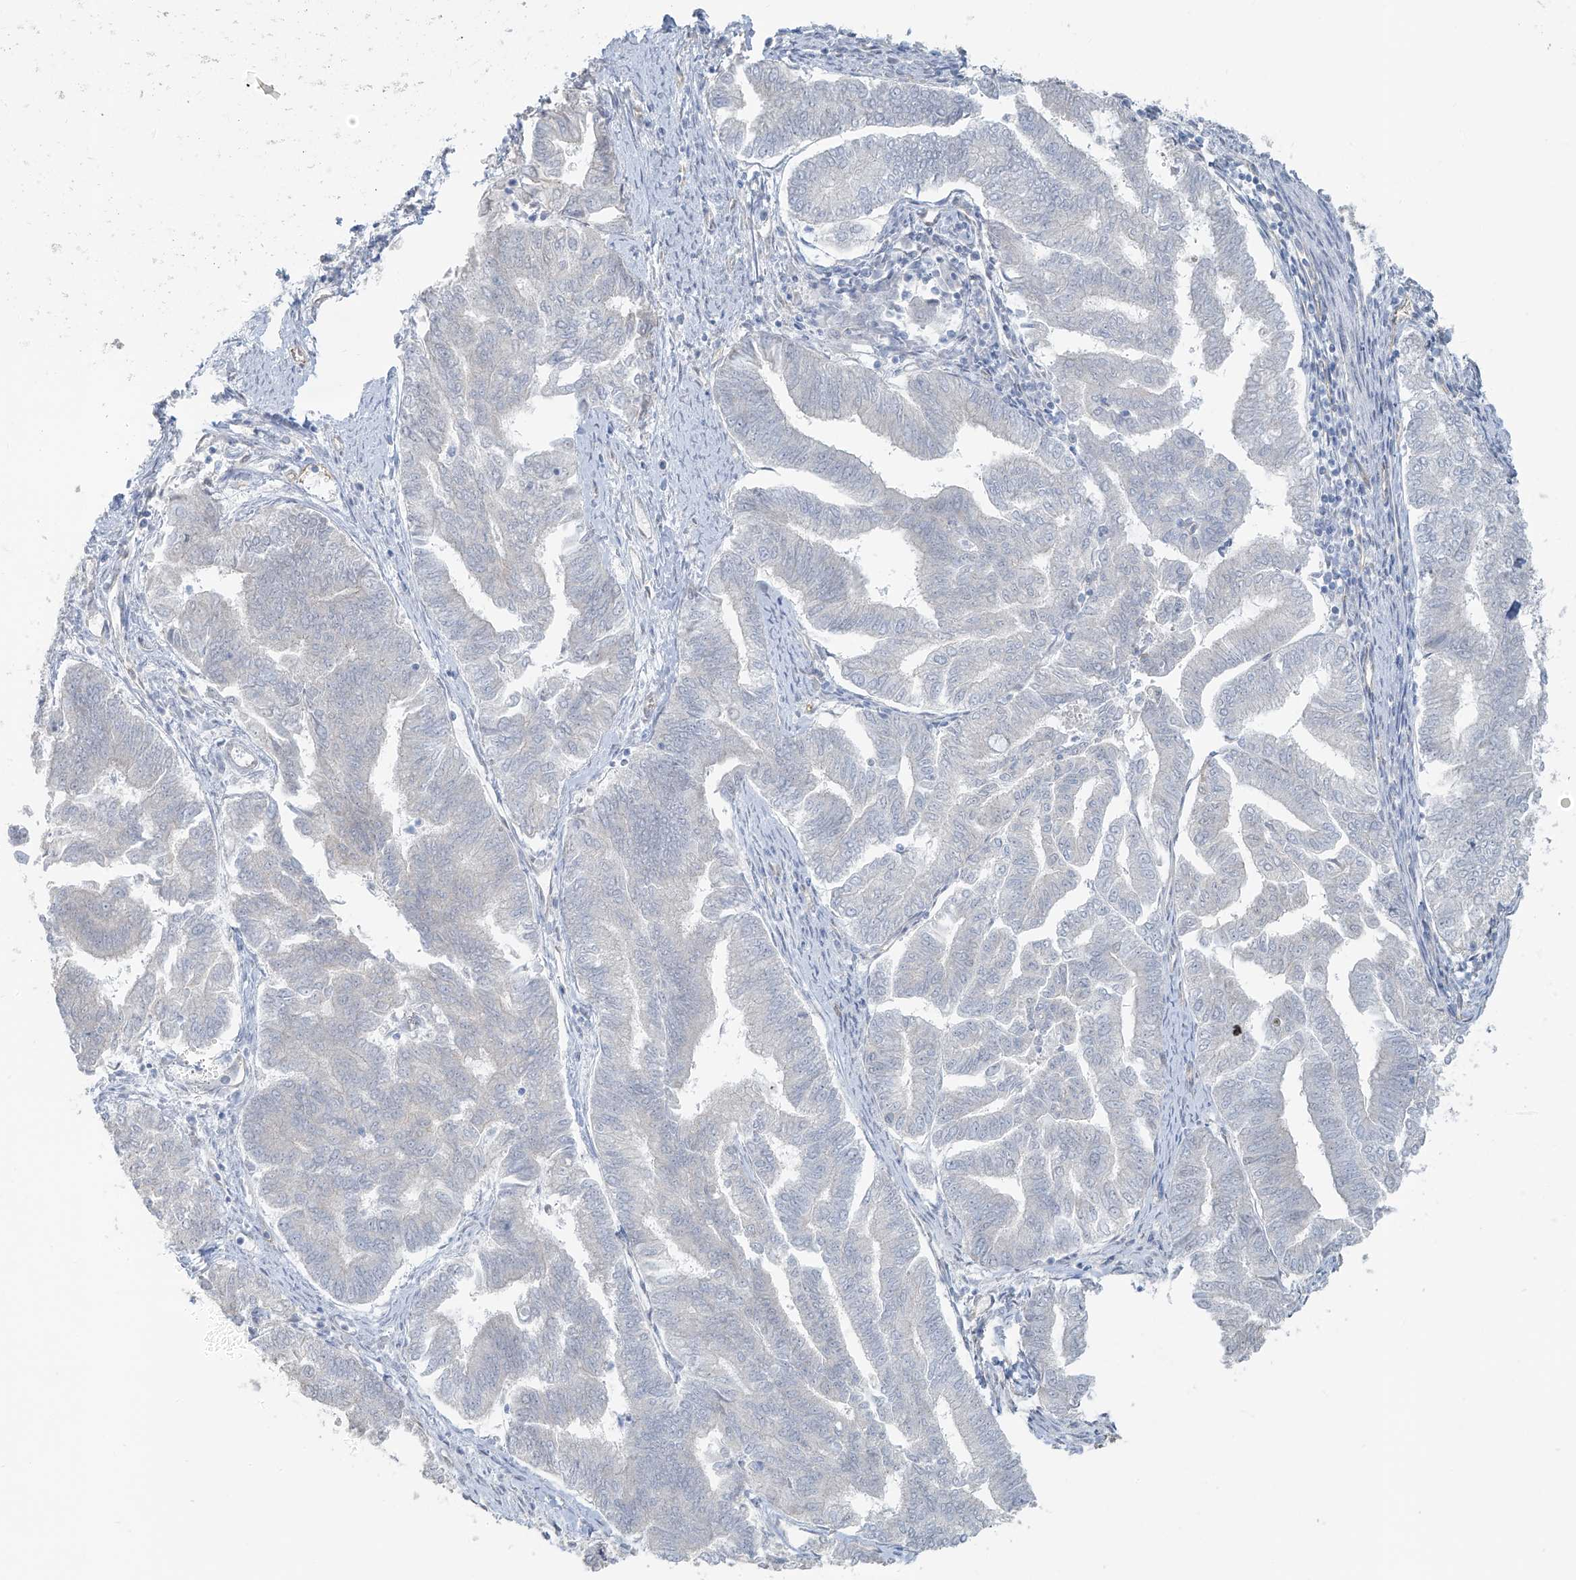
{"staining": {"intensity": "negative", "quantity": "none", "location": "none"}, "tissue": "endometrial cancer", "cell_type": "Tumor cells", "image_type": "cancer", "snomed": [{"axis": "morphology", "description": "Adenocarcinoma, NOS"}, {"axis": "topography", "description": "Endometrium"}], "caption": "Immunohistochemical staining of endometrial cancer reveals no significant expression in tumor cells.", "gene": "TUBE1", "patient": {"sex": "female", "age": 79}}